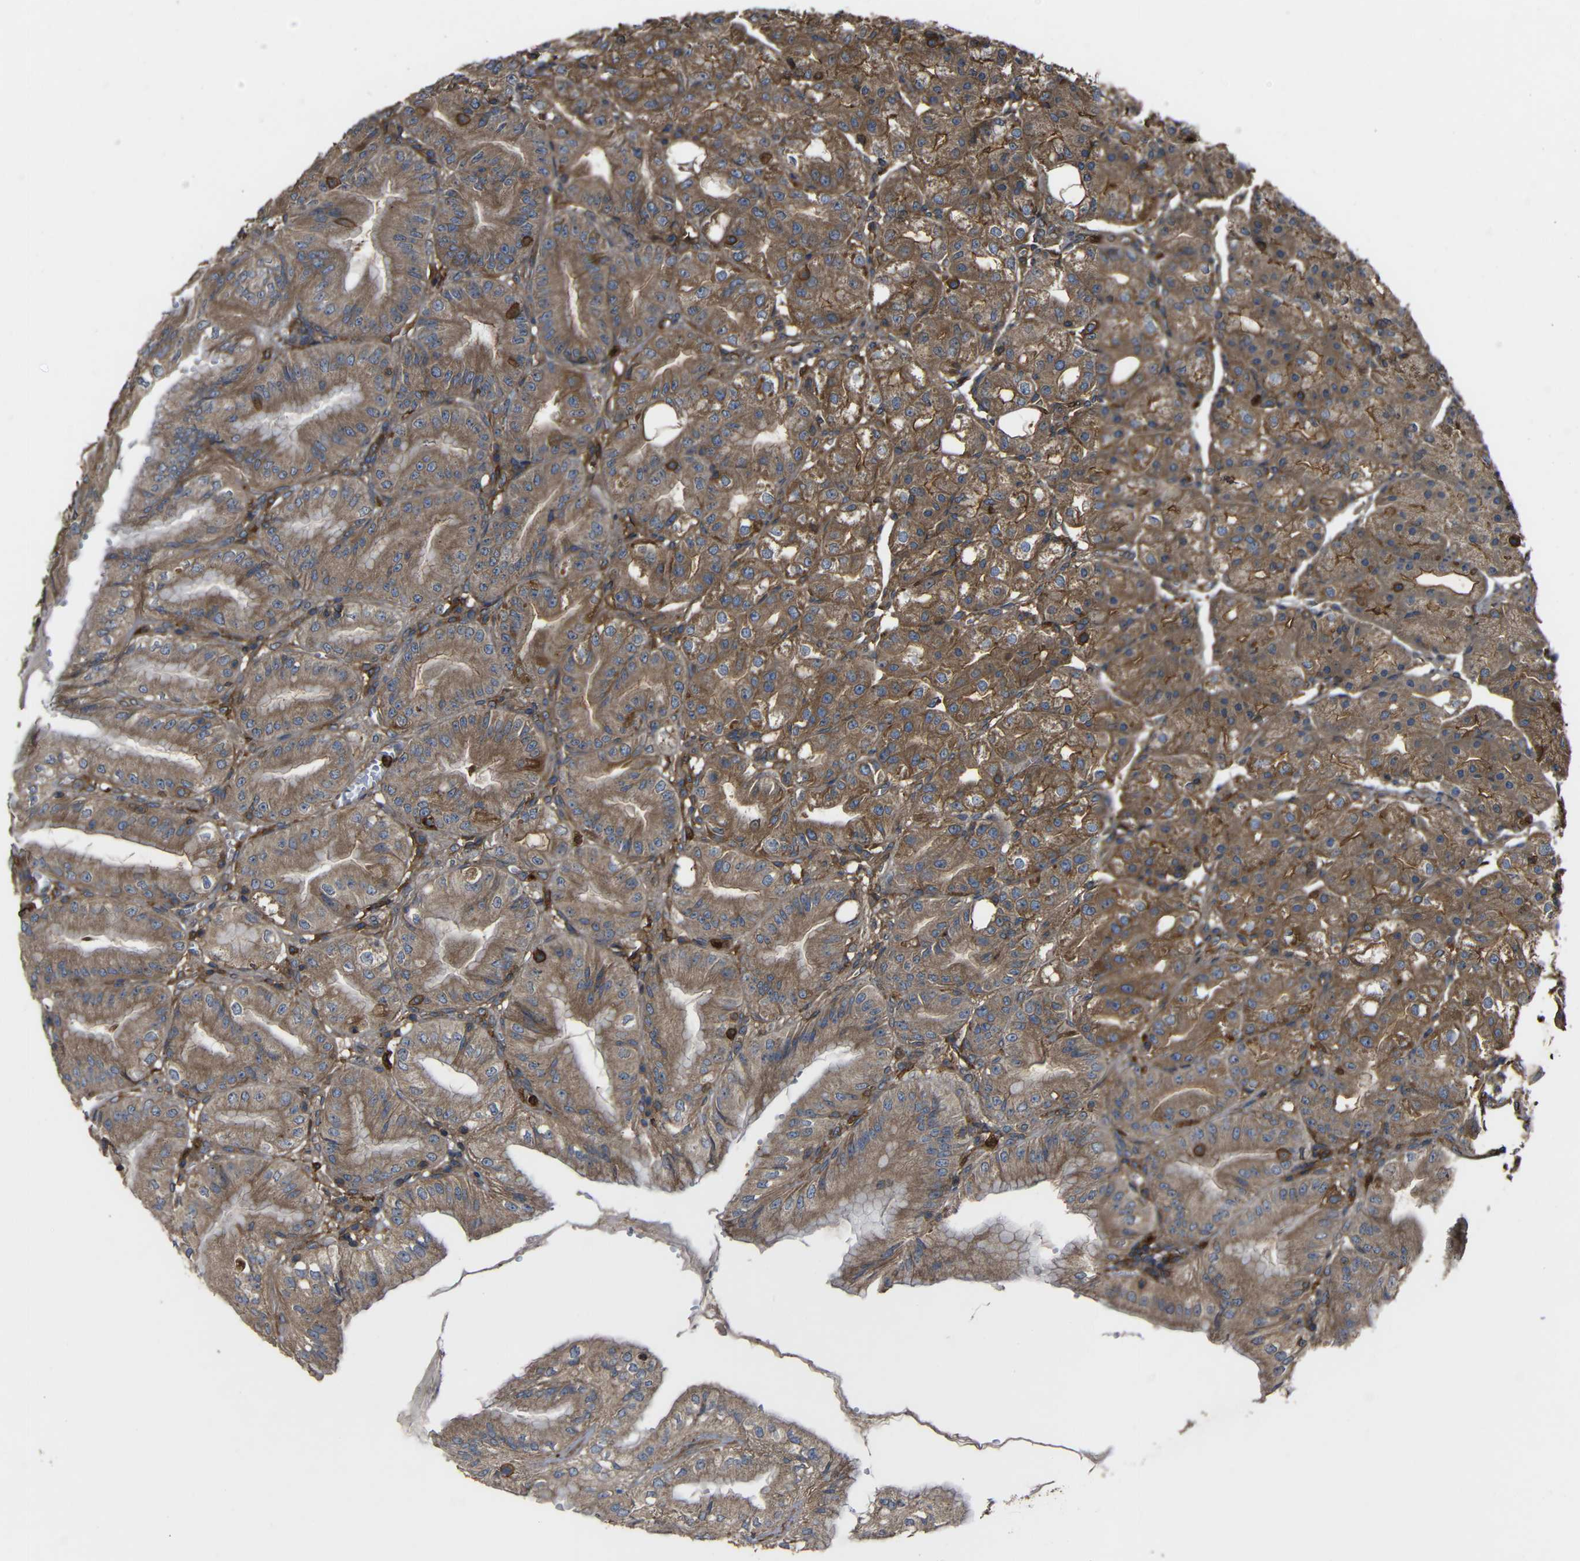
{"staining": {"intensity": "moderate", "quantity": ">75%", "location": "cytoplasmic/membranous"}, "tissue": "stomach", "cell_type": "Glandular cells", "image_type": "normal", "snomed": [{"axis": "morphology", "description": "Normal tissue, NOS"}, {"axis": "topography", "description": "Stomach, lower"}], "caption": "IHC image of normal stomach stained for a protein (brown), which displays medium levels of moderate cytoplasmic/membranous positivity in about >75% of glandular cells.", "gene": "TREM2", "patient": {"sex": "male", "age": 71}}